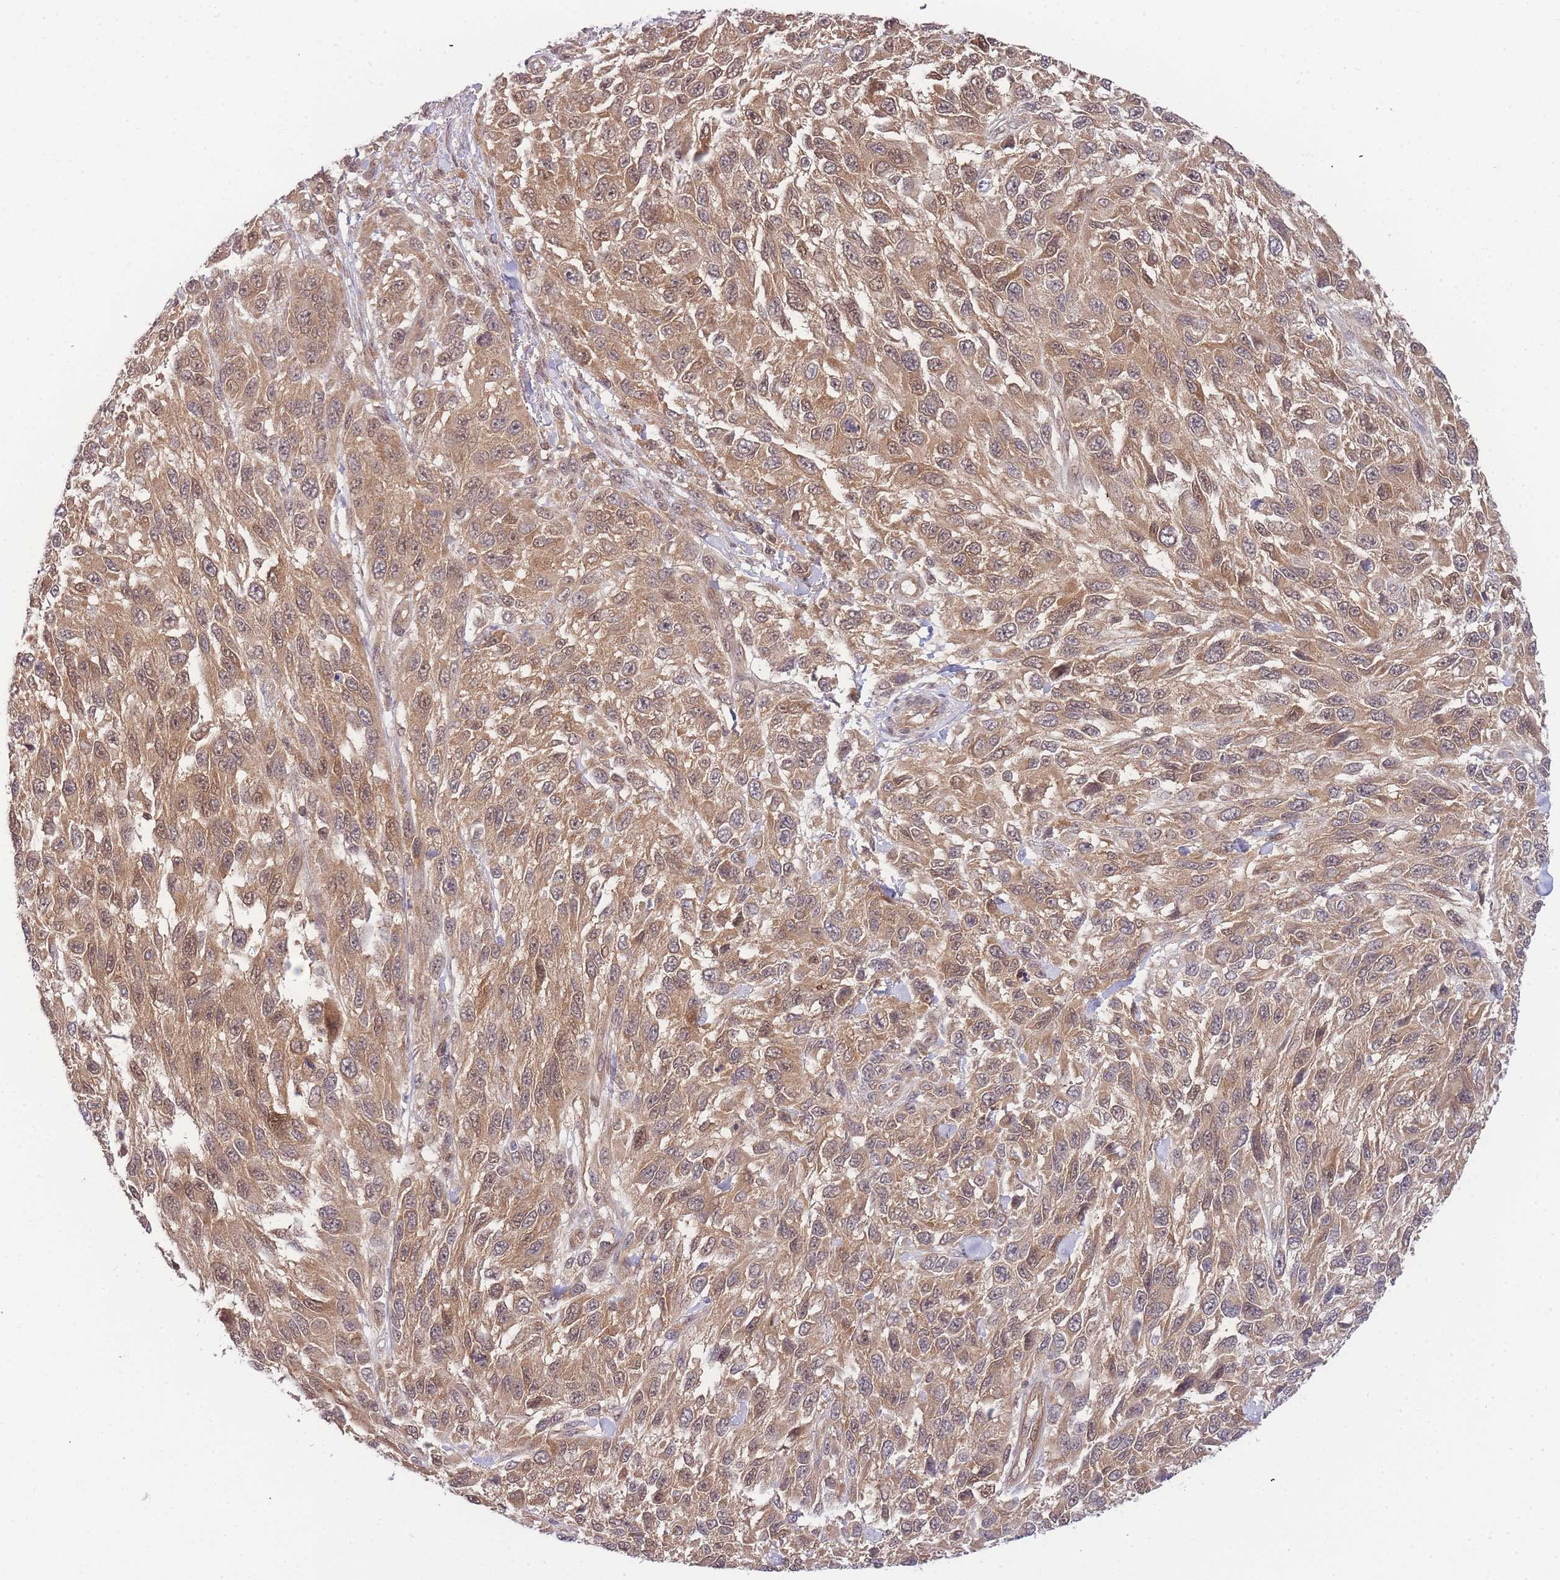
{"staining": {"intensity": "moderate", "quantity": ">75%", "location": "cytoplasmic/membranous,nuclear"}, "tissue": "melanoma", "cell_type": "Tumor cells", "image_type": "cancer", "snomed": [{"axis": "morphology", "description": "Malignant melanoma, NOS"}, {"axis": "topography", "description": "Skin"}], "caption": "The micrograph shows staining of malignant melanoma, revealing moderate cytoplasmic/membranous and nuclear protein staining (brown color) within tumor cells.", "gene": "KIAA1191", "patient": {"sex": "female", "age": 96}}